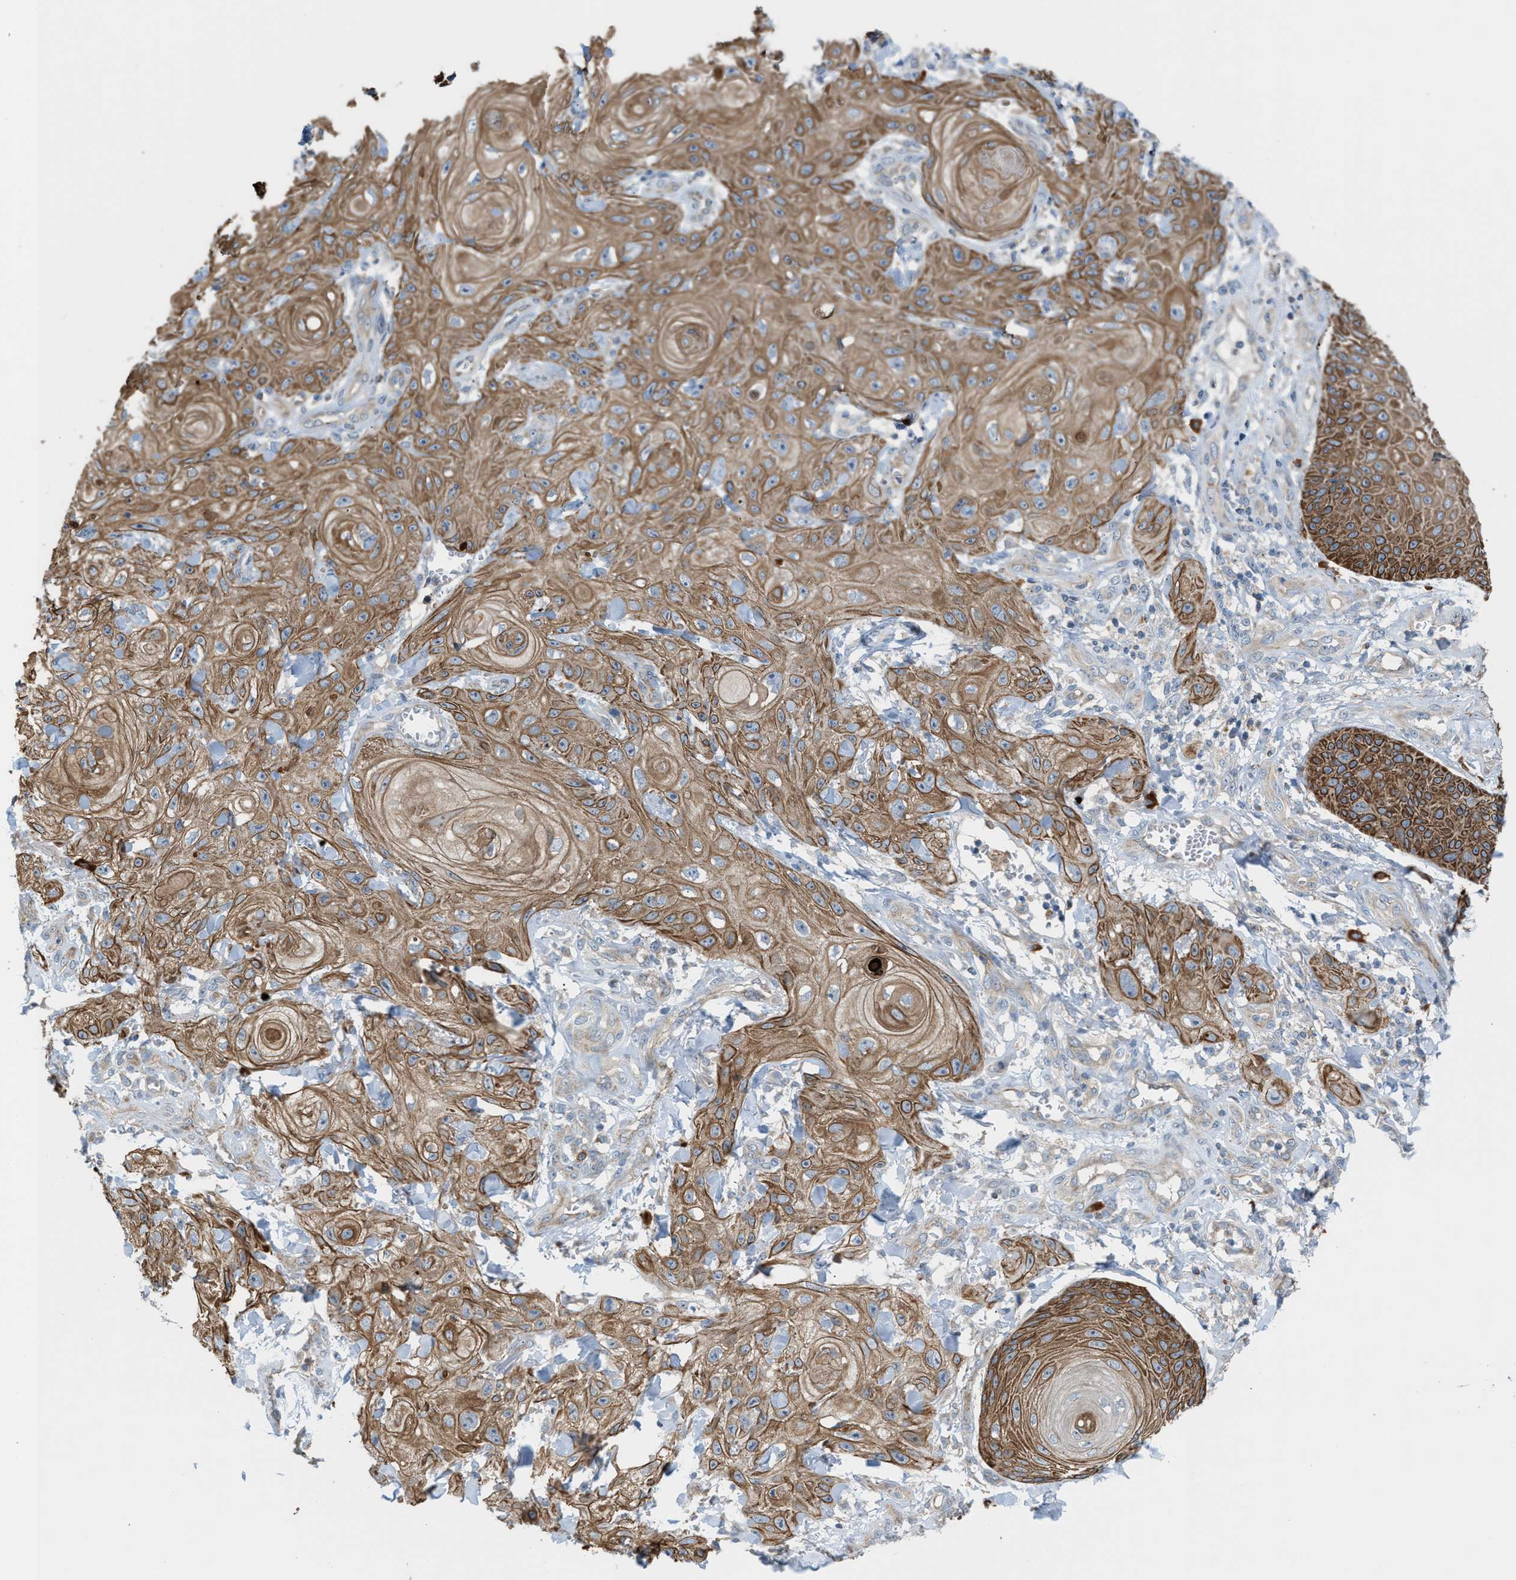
{"staining": {"intensity": "moderate", "quantity": ">75%", "location": "cytoplasmic/membranous"}, "tissue": "skin cancer", "cell_type": "Tumor cells", "image_type": "cancer", "snomed": [{"axis": "morphology", "description": "Squamous cell carcinoma, NOS"}, {"axis": "topography", "description": "Skin"}], "caption": "There is medium levels of moderate cytoplasmic/membranous positivity in tumor cells of skin cancer (squamous cell carcinoma), as demonstrated by immunohistochemical staining (brown color).", "gene": "PDCL", "patient": {"sex": "male", "age": 74}}